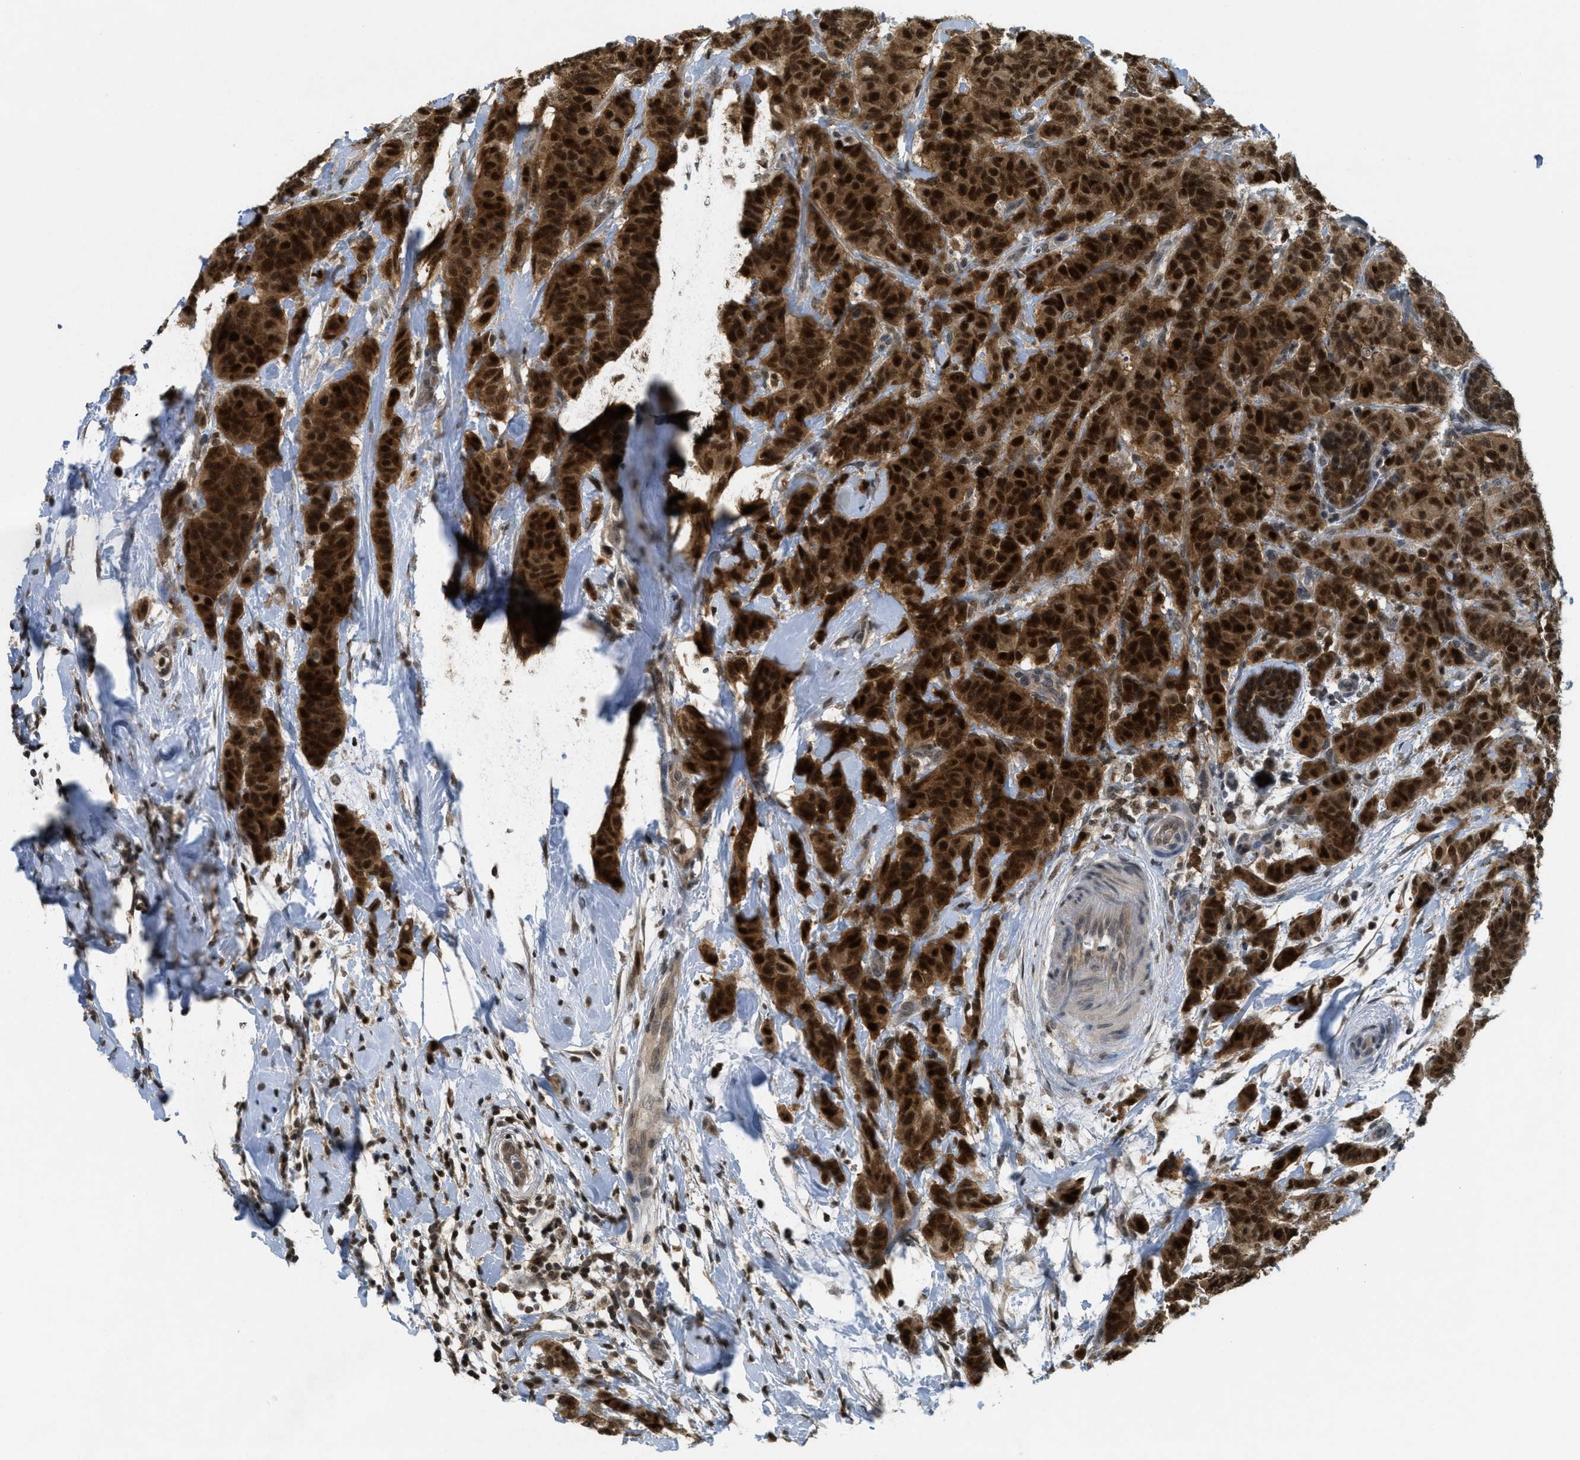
{"staining": {"intensity": "strong", "quantity": ">75%", "location": "cytoplasmic/membranous,nuclear"}, "tissue": "breast cancer", "cell_type": "Tumor cells", "image_type": "cancer", "snomed": [{"axis": "morphology", "description": "Normal tissue, NOS"}, {"axis": "morphology", "description": "Duct carcinoma"}, {"axis": "topography", "description": "Breast"}], "caption": "Immunohistochemistry (IHC) photomicrograph of neoplastic tissue: invasive ductal carcinoma (breast) stained using IHC exhibits high levels of strong protein expression localized specifically in the cytoplasmic/membranous and nuclear of tumor cells, appearing as a cytoplasmic/membranous and nuclear brown color.", "gene": "DNAJB1", "patient": {"sex": "female", "age": 40}}